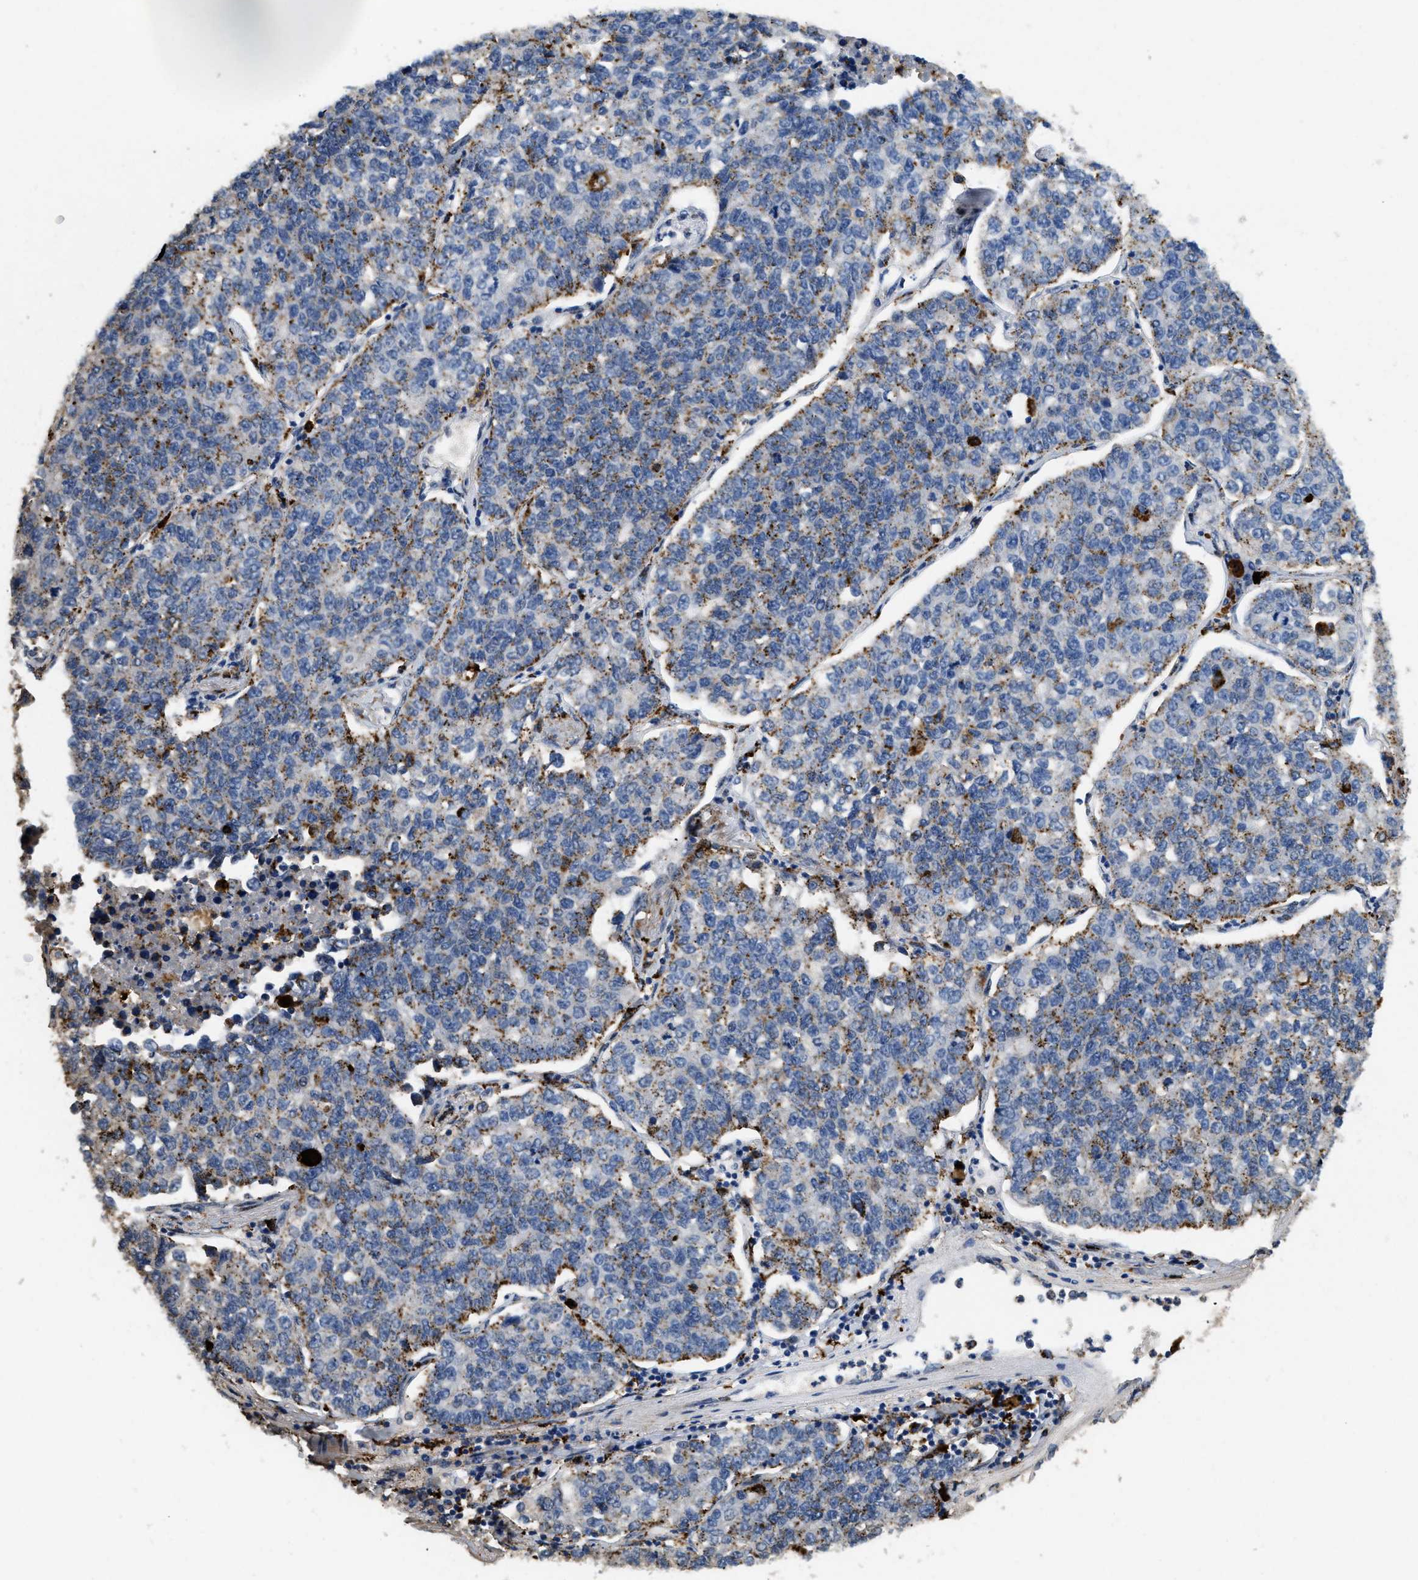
{"staining": {"intensity": "moderate", "quantity": "<25%", "location": "cytoplasmic/membranous"}, "tissue": "lung cancer", "cell_type": "Tumor cells", "image_type": "cancer", "snomed": [{"axis": "morphology", "description": "Adenocarcinoma, NOS"}, {"axis": "topography", "description": "Lung"}], "caption": "Lung adenocarcinoma tissue demonstrates moderate cytoplasmic/membranous expression in about <25% of tumor cells", "gene": "BMPR2", "patient": {"sex": "male", "age": 49}}